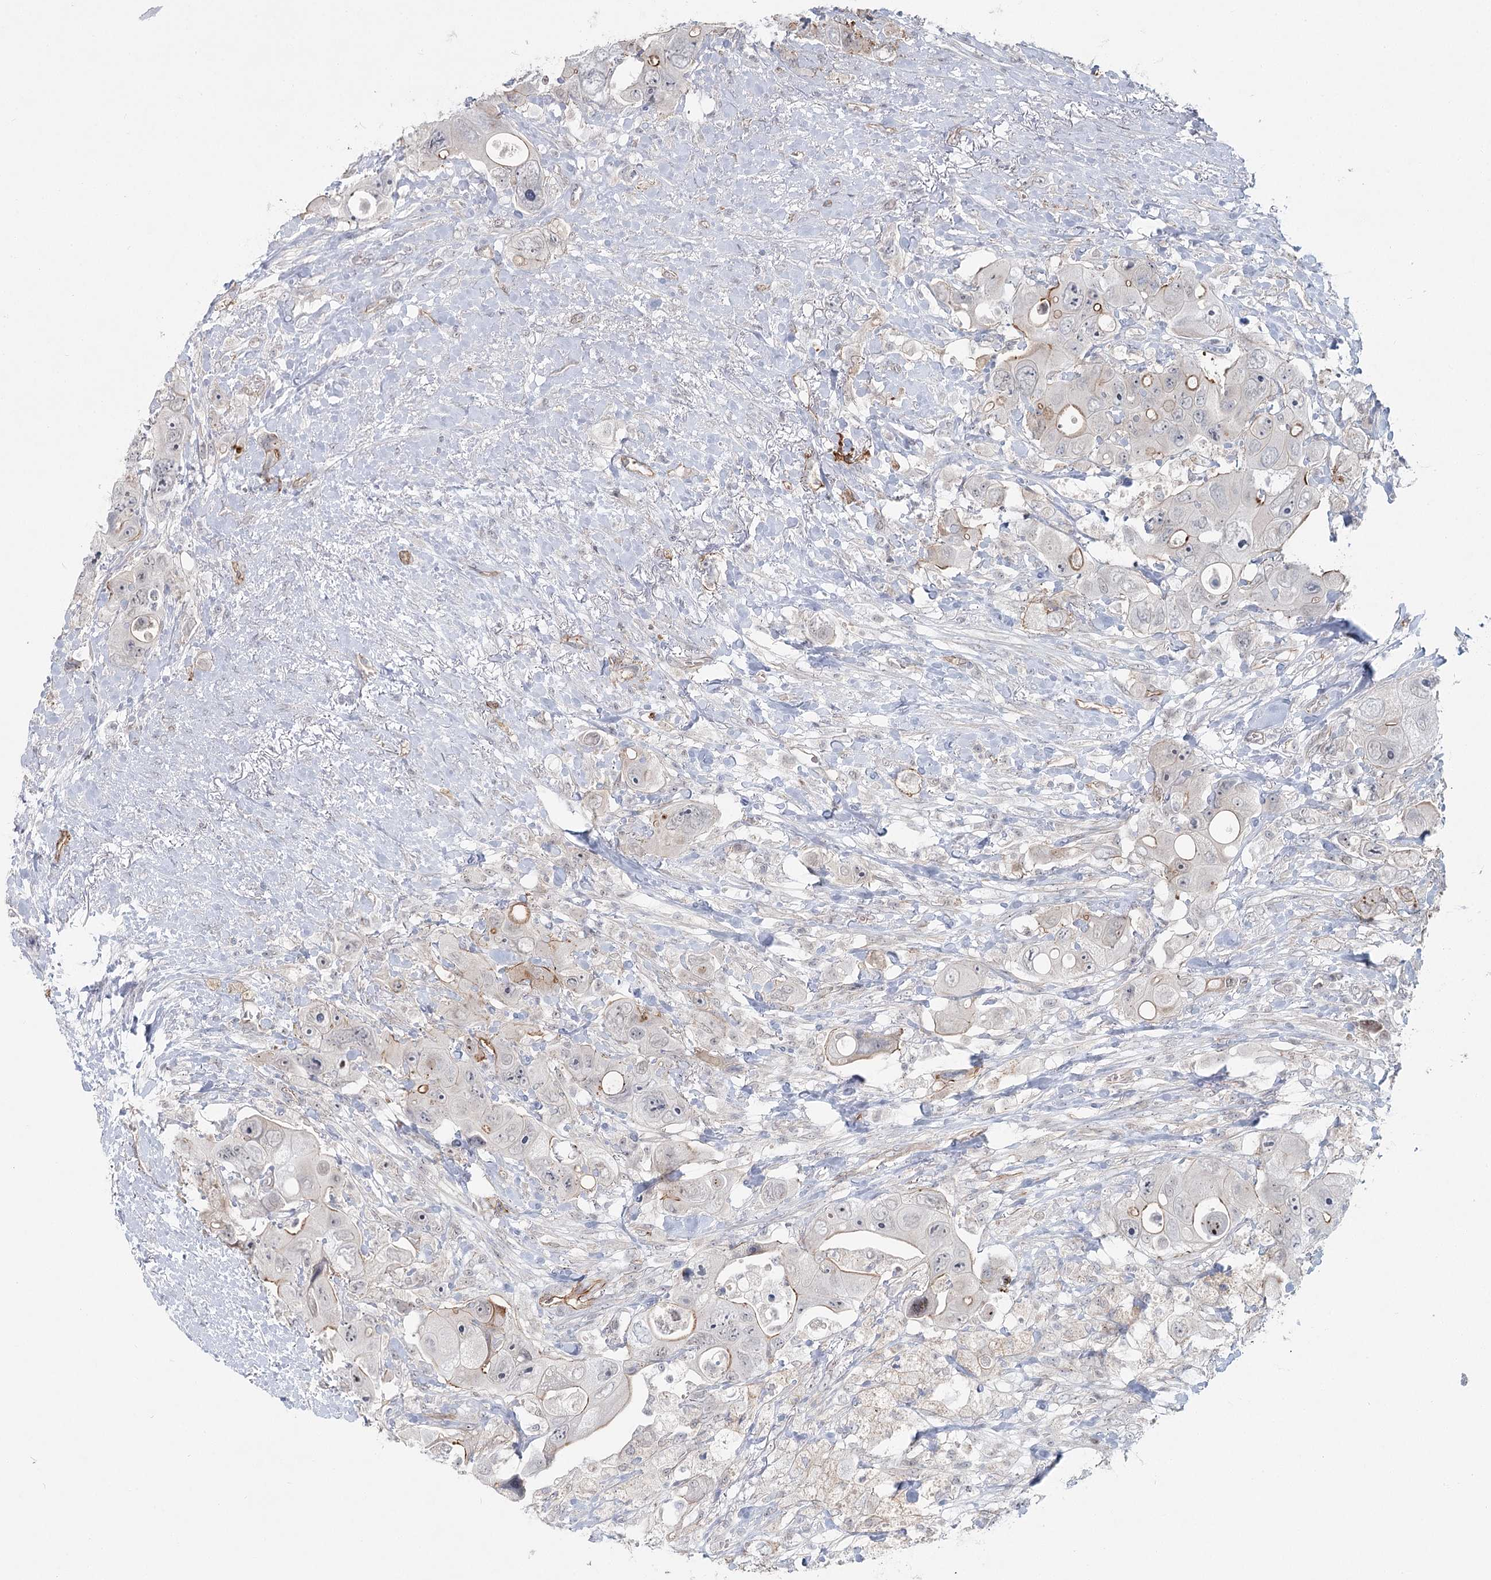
{"staining": {"intensity": "moderate", "quantity": "<25%", "location": "cytoplasmic/membranous"}, "tissue": "colorectal cancer", "cell_type": "Tumor cells", "image_type": "cancer", "snomed": [{"axis": "morphology", "description": "Adenocarcinoma, NOS"}, {"axis": "topography", "description": "Colon"}], "caption": "Approximately <25% of tumor cells in colorectal cancer demonstrate moderate cytoplasmic/membranous protein positivity as visualized by brown immunohistochemical staining.", "gene": "ABHD8", "patient": {"sex": "female", "age": 46}}